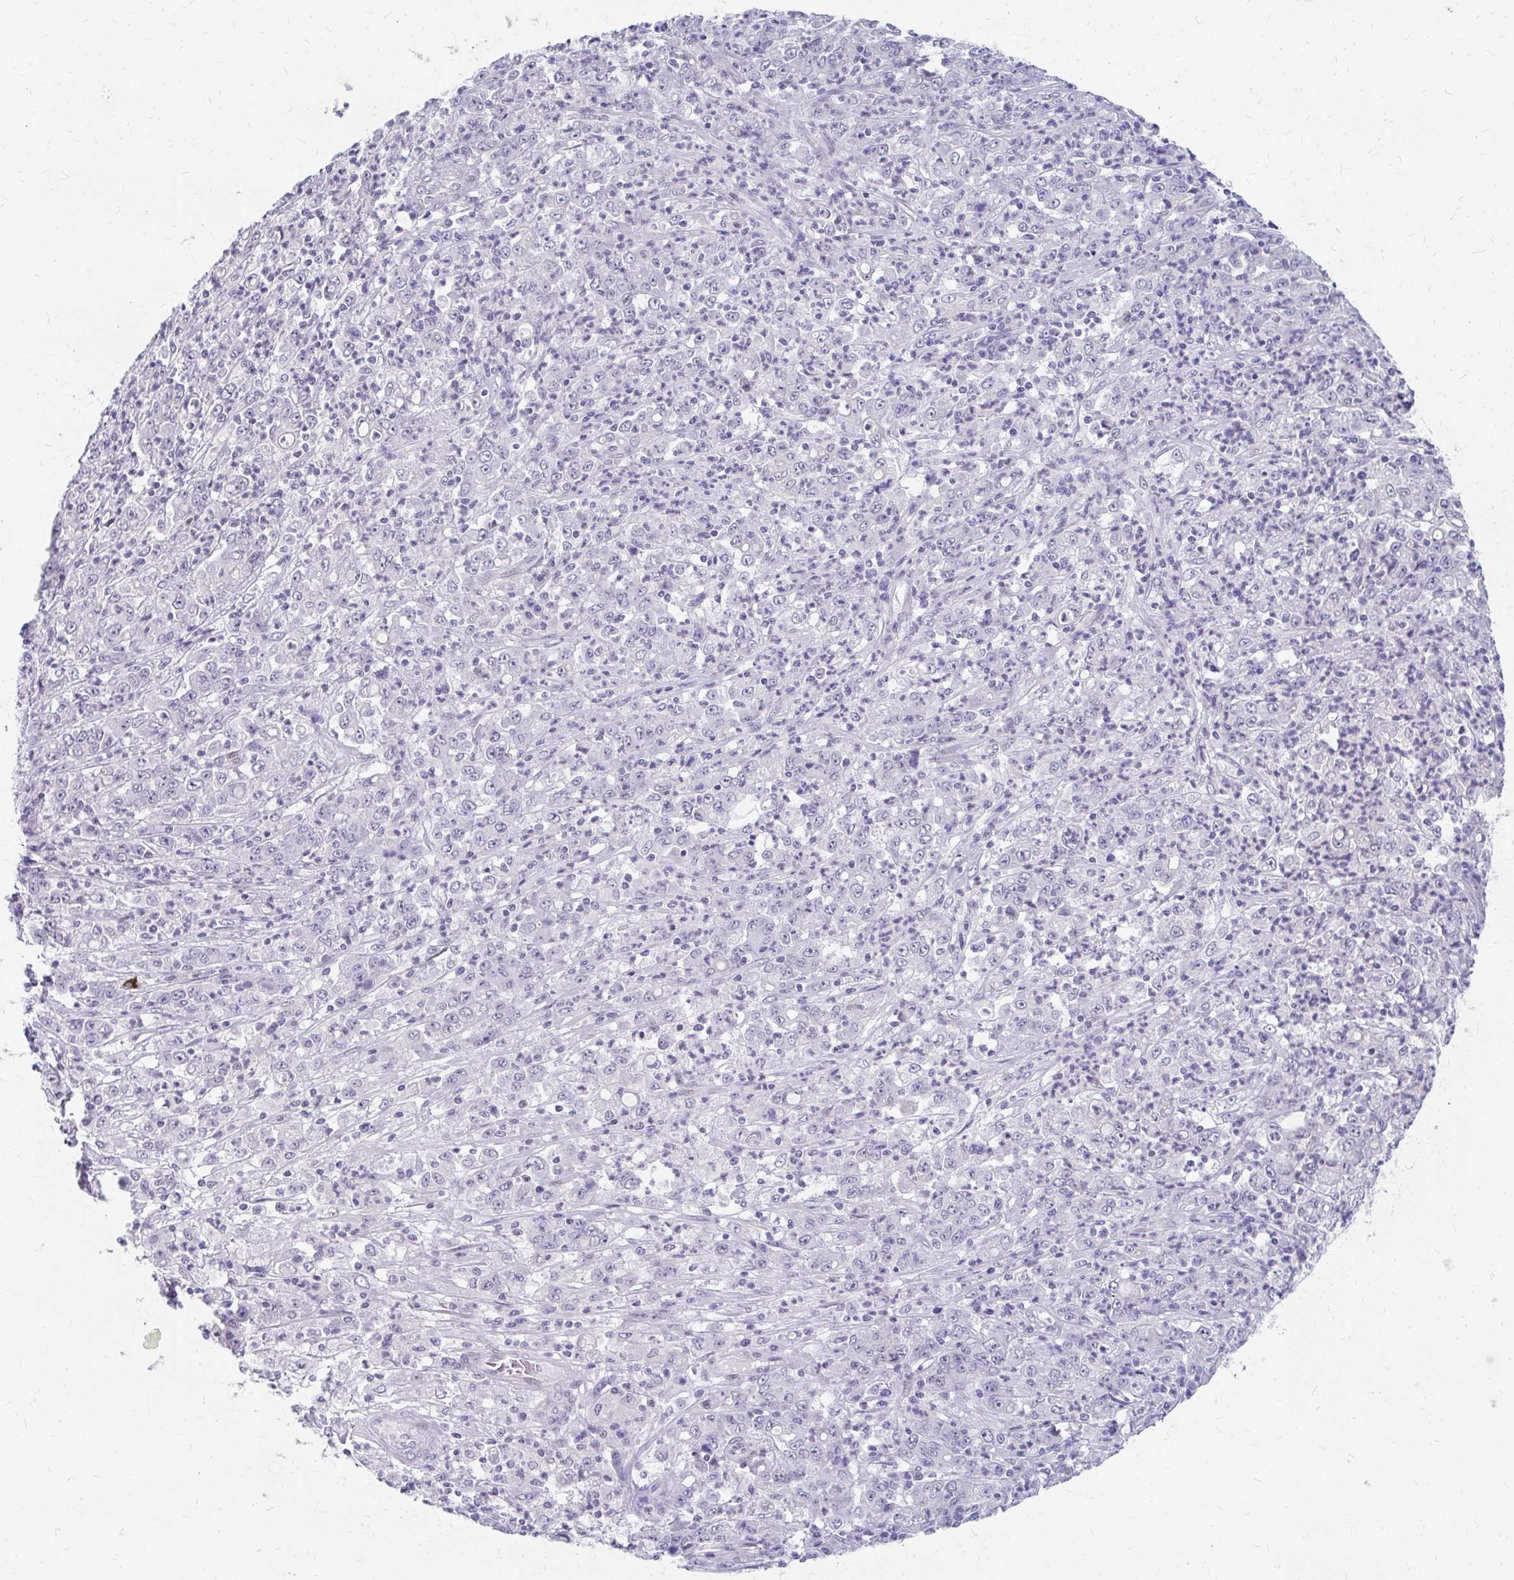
{"staining": {"intensity": "negative", "quantity": "none", "location": "none"}, "tissue": "stomach cancer", "cell_type": "Tumor cells", "image_type": "cancer", "snomed": [{"axis": "morphology", "description": "Adenocarcinoma, NOS"}, {"axis": "topography", "description": "Stomach, lower"}], "caption": "Immunohistochemical staining of human stomach cancer (adenocarcinoma) demonstrates no significant staining in tumor cells.", "gene": "RGS16", "patient": {"sex": "female", "age": 71}}